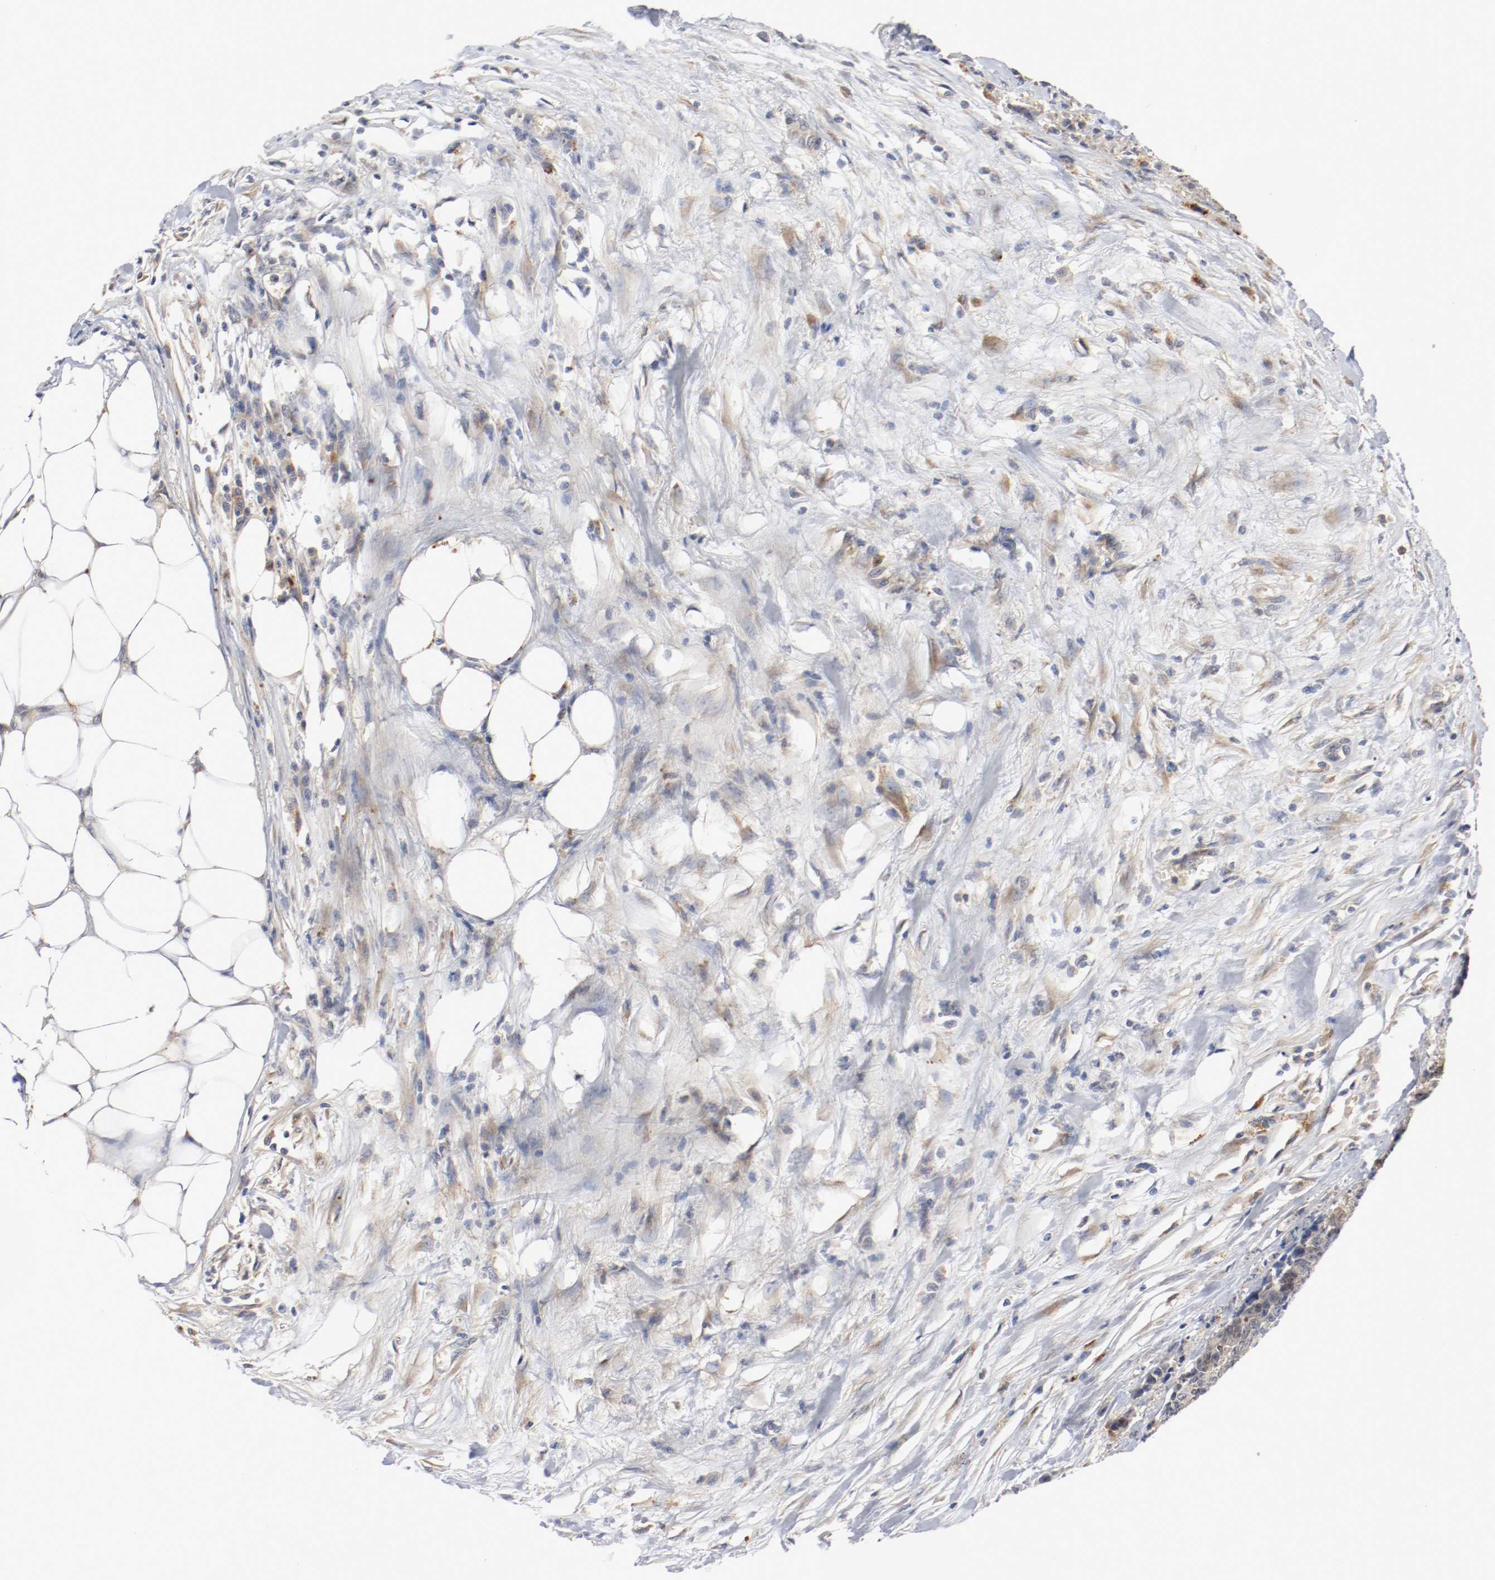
{"staining": {"intensity": "weak", "quantity": ">75%", "location": "cytoplasmic/membranous"}, "tissue": "colorectal cancer", "cell_type": "Tumor cells", "image_type": "cancer", "snomed": [{"axis": "morphology", "description": "Adenocarcinoma, NOS"}, {"axis": "topography", "description": "Colon"}], "caption": "Colorectal adenocarcinoma stained with a brown dye demonstrates weak cytoplasmic/membranous positive expression in about >75% of tumor cells.", "gene": "REN", "patient": {"sex": "female", "age": 86}}